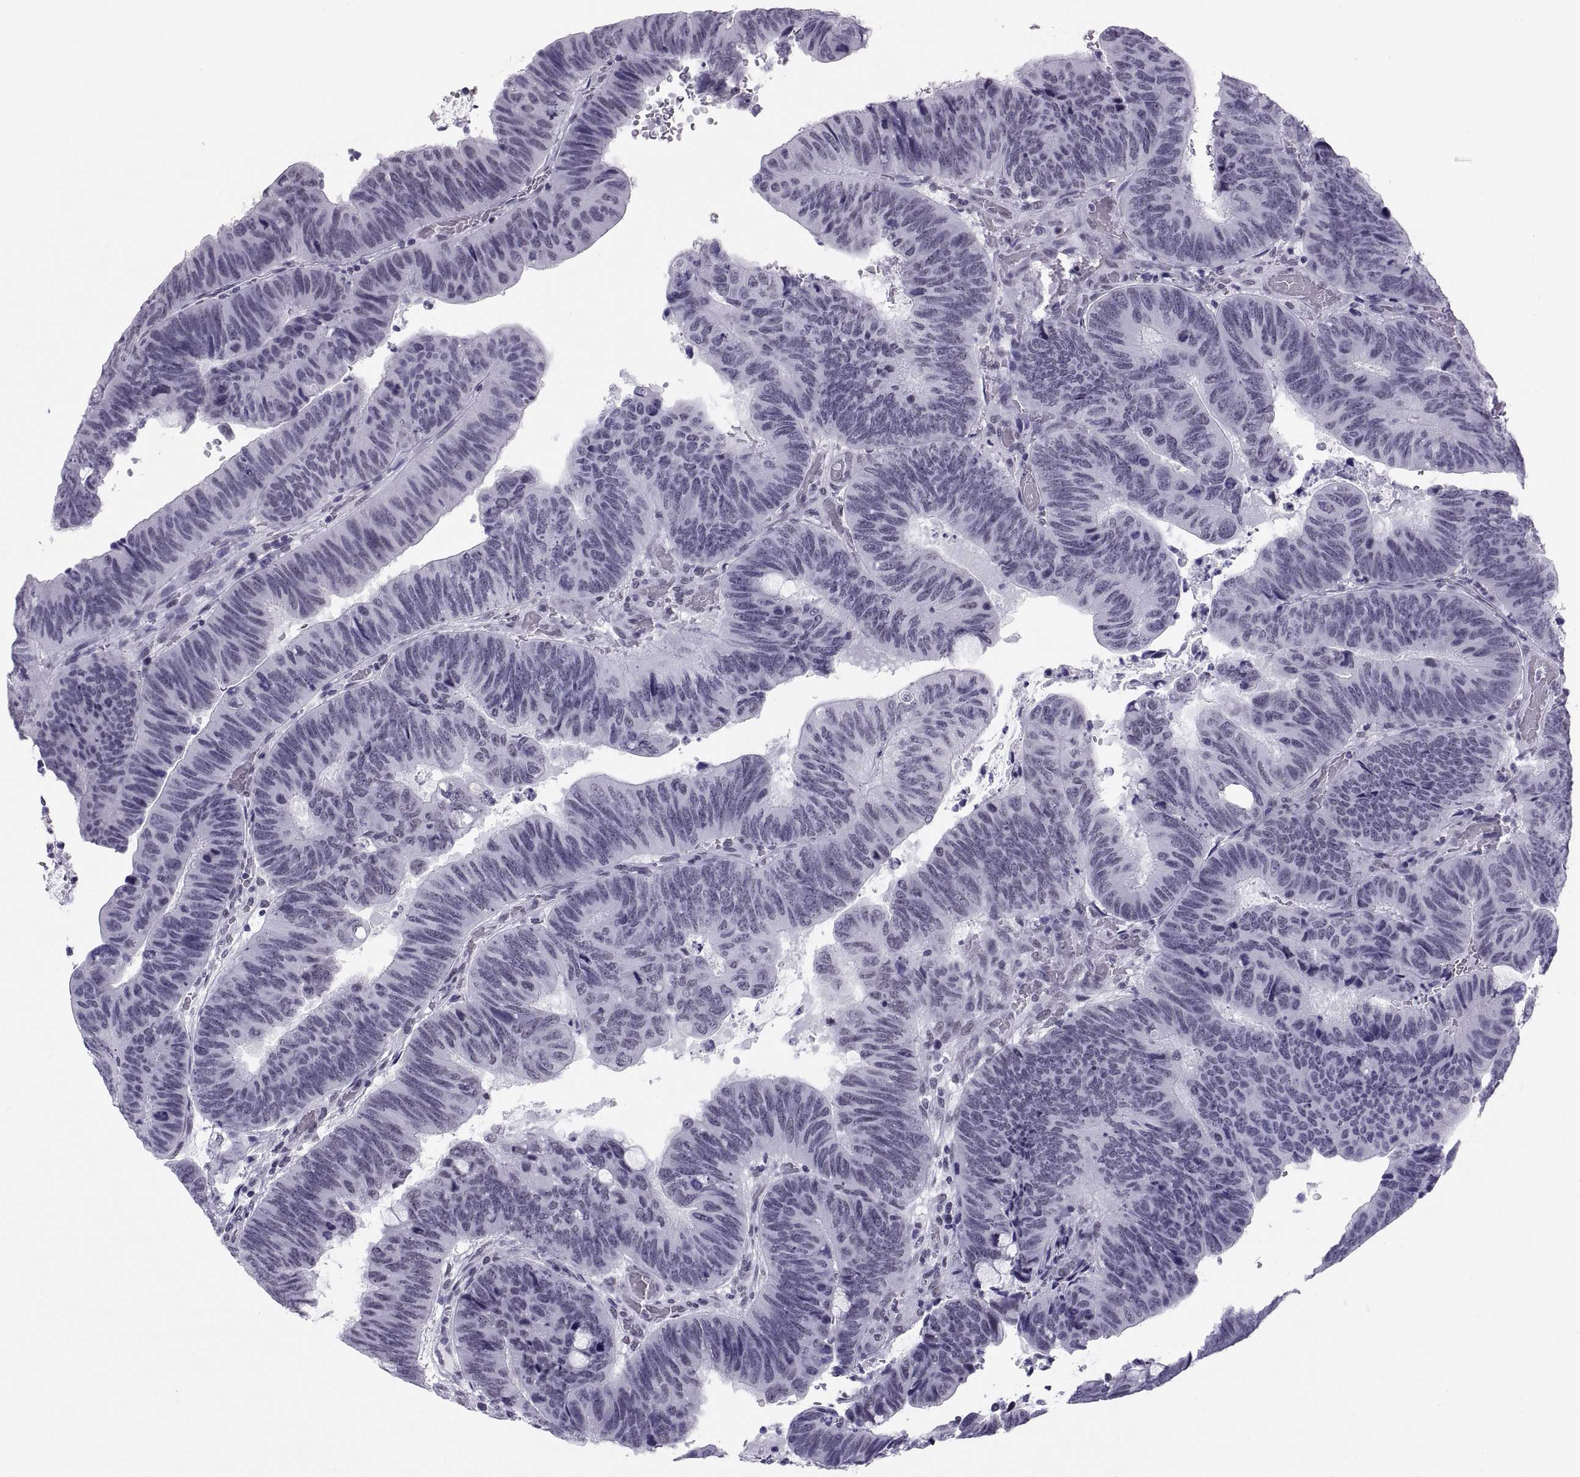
{"staining": {"intensity": "negative", "quantity": "none", "location": "none"}, "tissue": "colorectal cancer", "cell_type": "Tumor cells", "image_type": "cancer", "snomed": [{"axis": "morphology", "description": "Normal tissue, NOS"}, {"axis": "morphology", "description": "Adenocarcinoma, NOS"}, {"axis": "topography", "description": "Rectum"}], "caption": "A histopathology image of adenocarcinoma (colorectal) stained for a protein displays no brown staining in tumor cells.", "gene": "NEUROD6", "patient": {"sex": "male", "age": 92}}